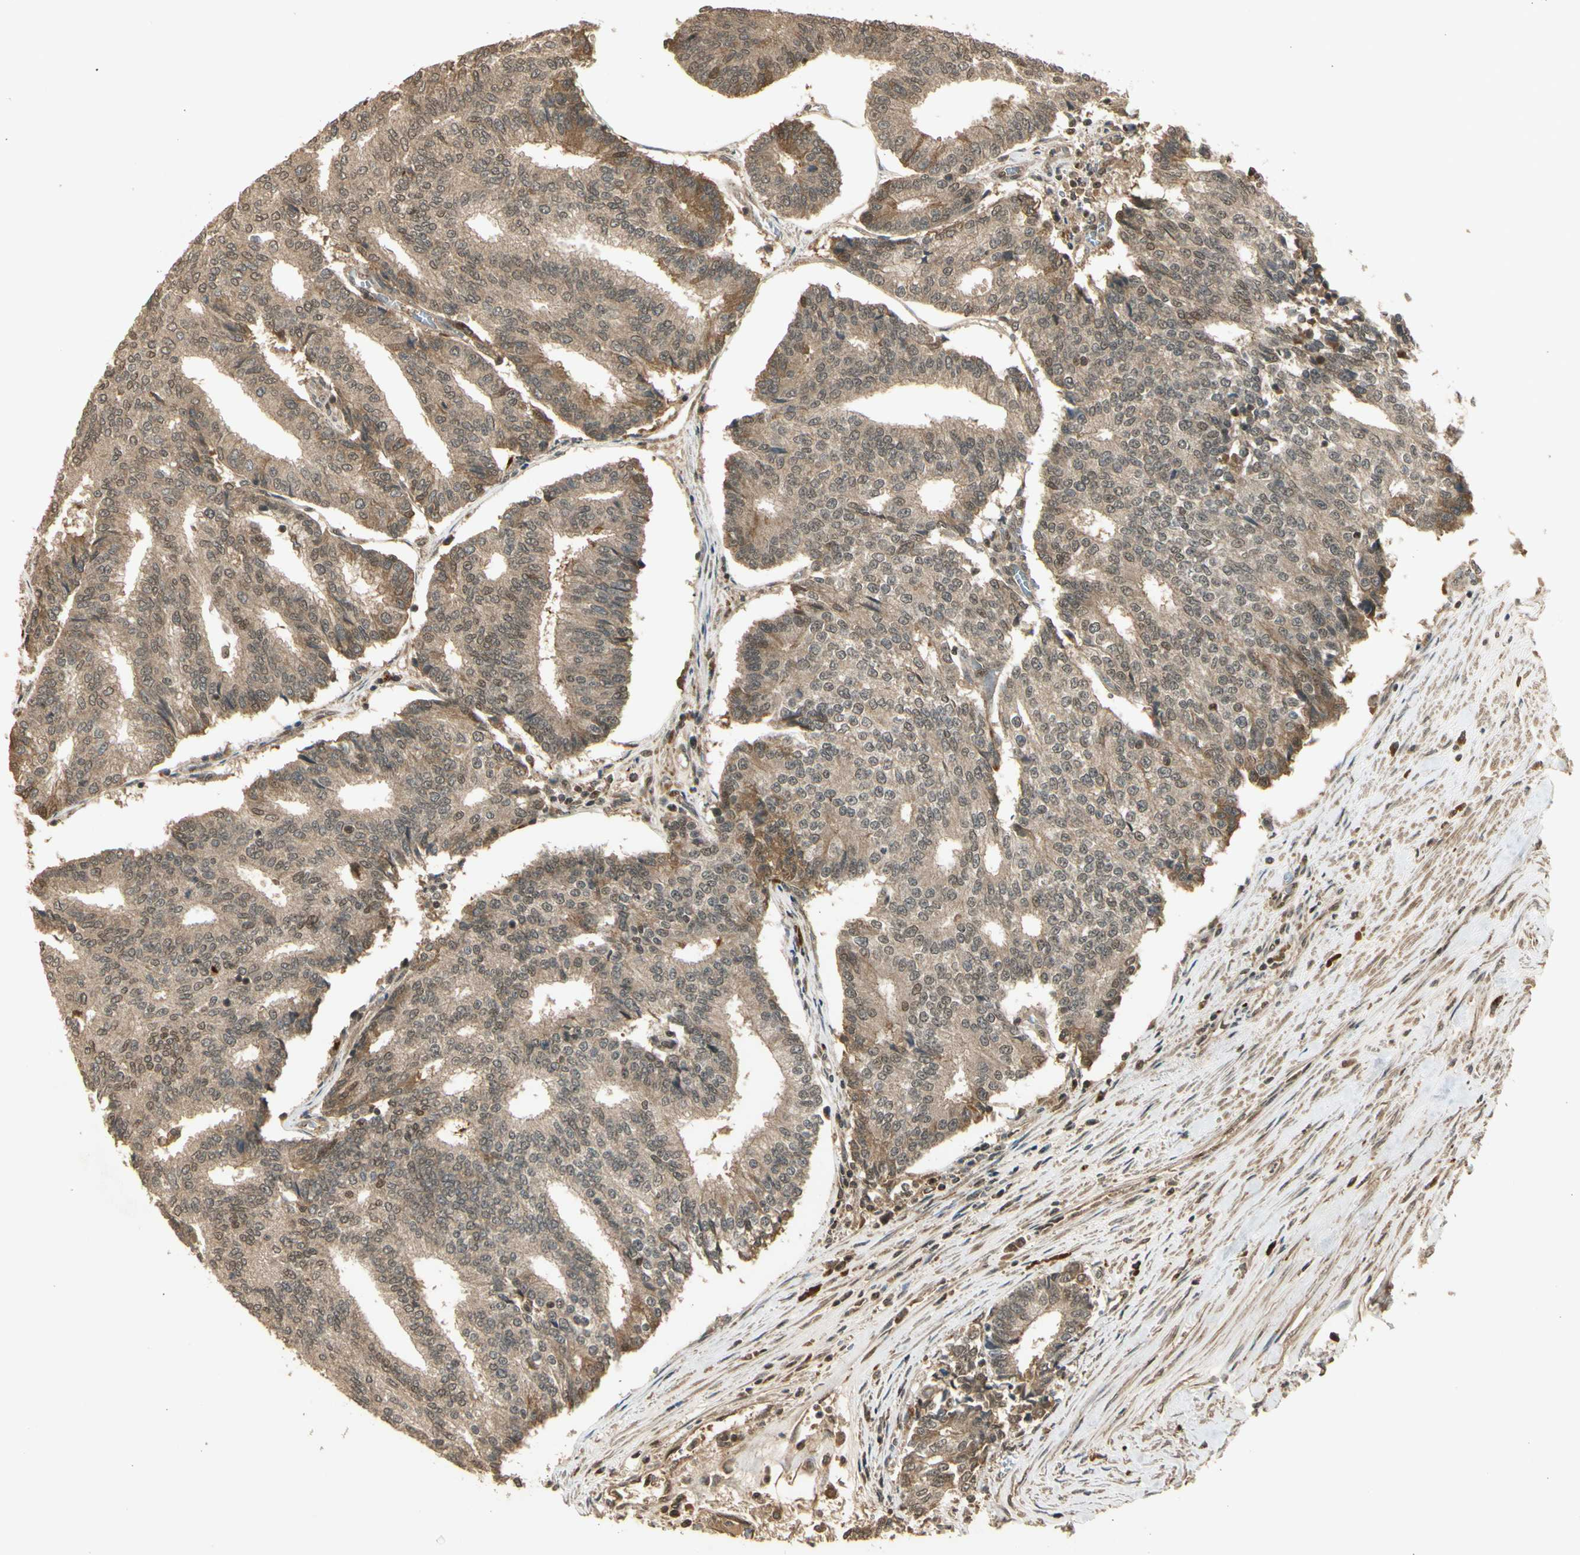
{"staining": {"intensity": "moderate", "quantity": "<25%", "location": "cytoplasmic/membranous,nuclear"}, "tissue": "prostate cancer", "cell_type": "Tumor cells", "image_type": "cancer", "snomed": [{"axis": "morphology", "description": "Adenocarcinoma, High grade"}, {"axis": "topography", "description": "Prostate"}], "caption": "The photomicrograph shows a brown stain indicating the presence of a protein in the cytoplasmic/membranous and nuclear of tumor cells in prostate cancer (adenocarcinoma (high-grade)).", "gene": "GMEB2", "patient": {"sex": "male", "age": 55}}